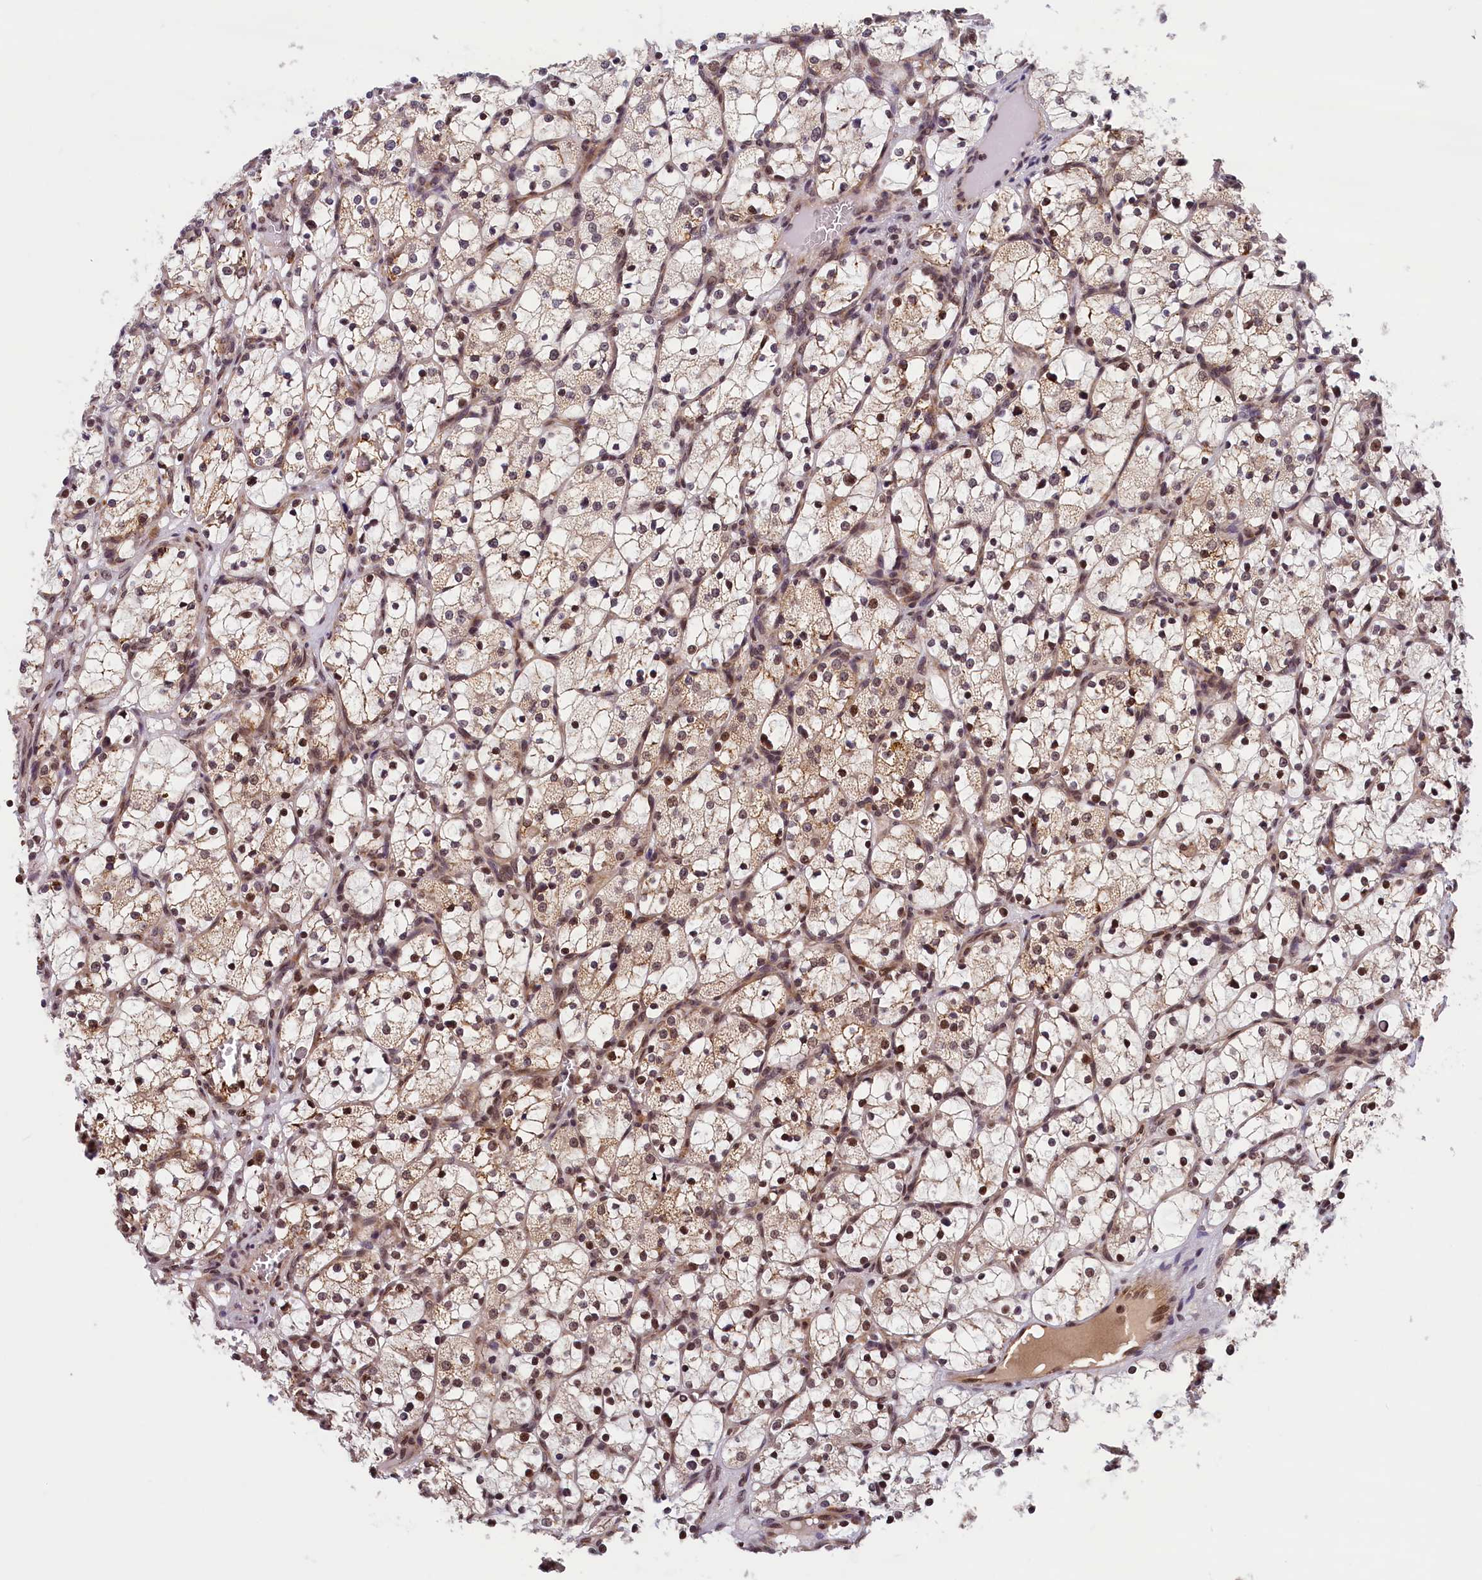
{"staining": {"intensity": "moderate", "quantity": "25%-75%", "location": "cytoplasmic/membranous,nuclear"}, "tissue": "renal cancer", "cell_type": "Tumor cells", "image_type": "cancer", "snomed": [{"axis": "morphology", "description": "Adenocarcinoma, NOS"}, {"axis": "topography", "description": "Kidney"}], "caption": "A brown stain highlights moderate cytoplasmic/membranous and nuclear expression of a protein in renal cancer (adenocarcinoma) tumor cells.", "gene": "KCNK6", "patient": {"sex": "female", "age": 69}}